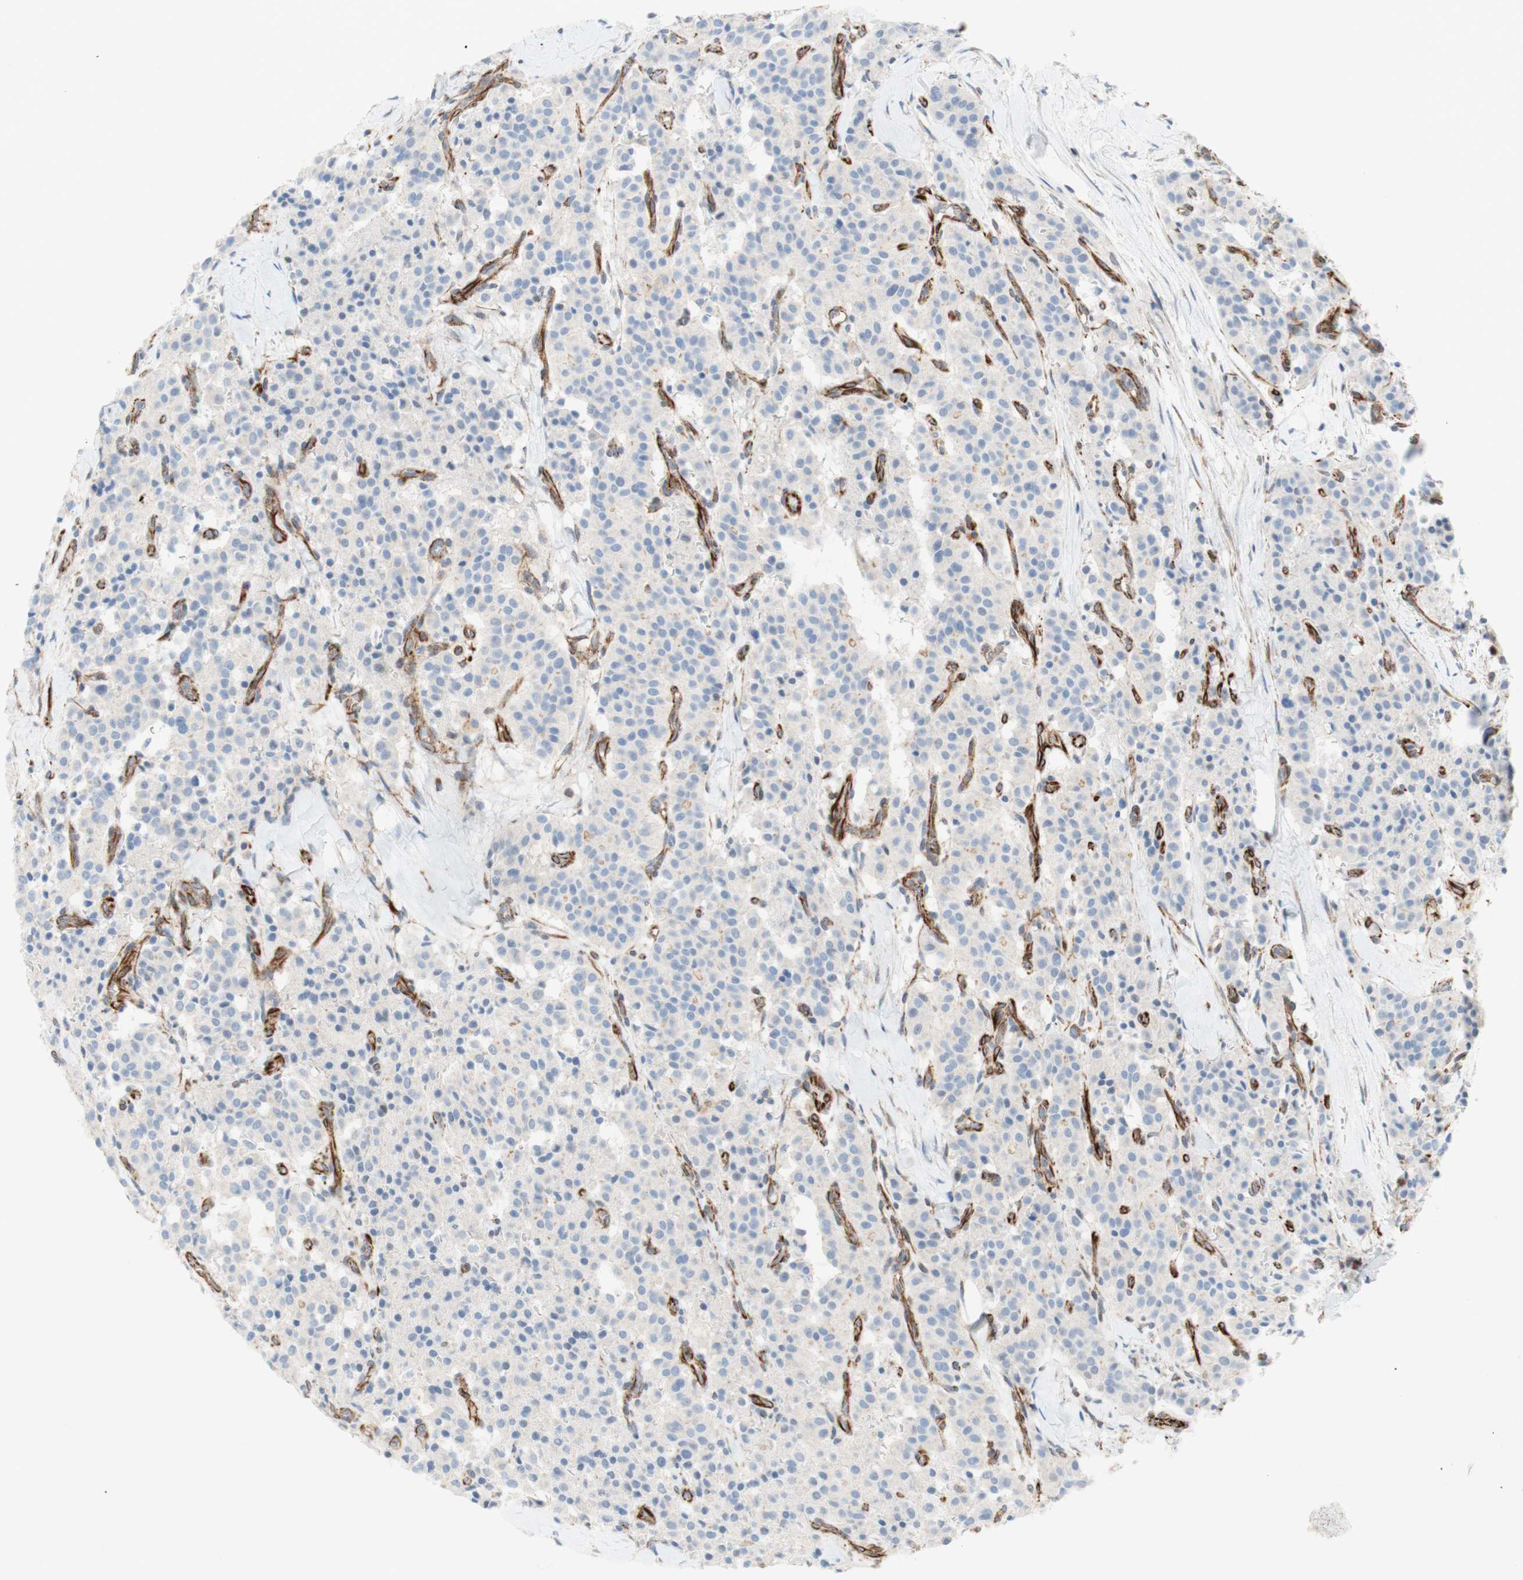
{"staining": {"intensity": "negative", "quantity": "none", "location": "none"}, "tissue": "carcinoid", "cell_type": "Tumor cells", "image_type": "cancer", "snomed": [{"axis": "morphology", "description": "Carcinoid, malignant, NOS"}, {"axis": "topography", "description": "Lung"}], "caption": "Immunohistochemistry (IHC) histopathology image of neoplastic tissue: human carcinoid (malignant) stained with DAB (3,3'-diaminobenzidine) reveals no significant protein positivity in tumor cells. (DAB (3,3'-diaminobenzidine) IHC visualized using brightfield microscopy, high magnification).", "gene": "POU2AF1", "patient": {"sex": "male", "age": 30}}